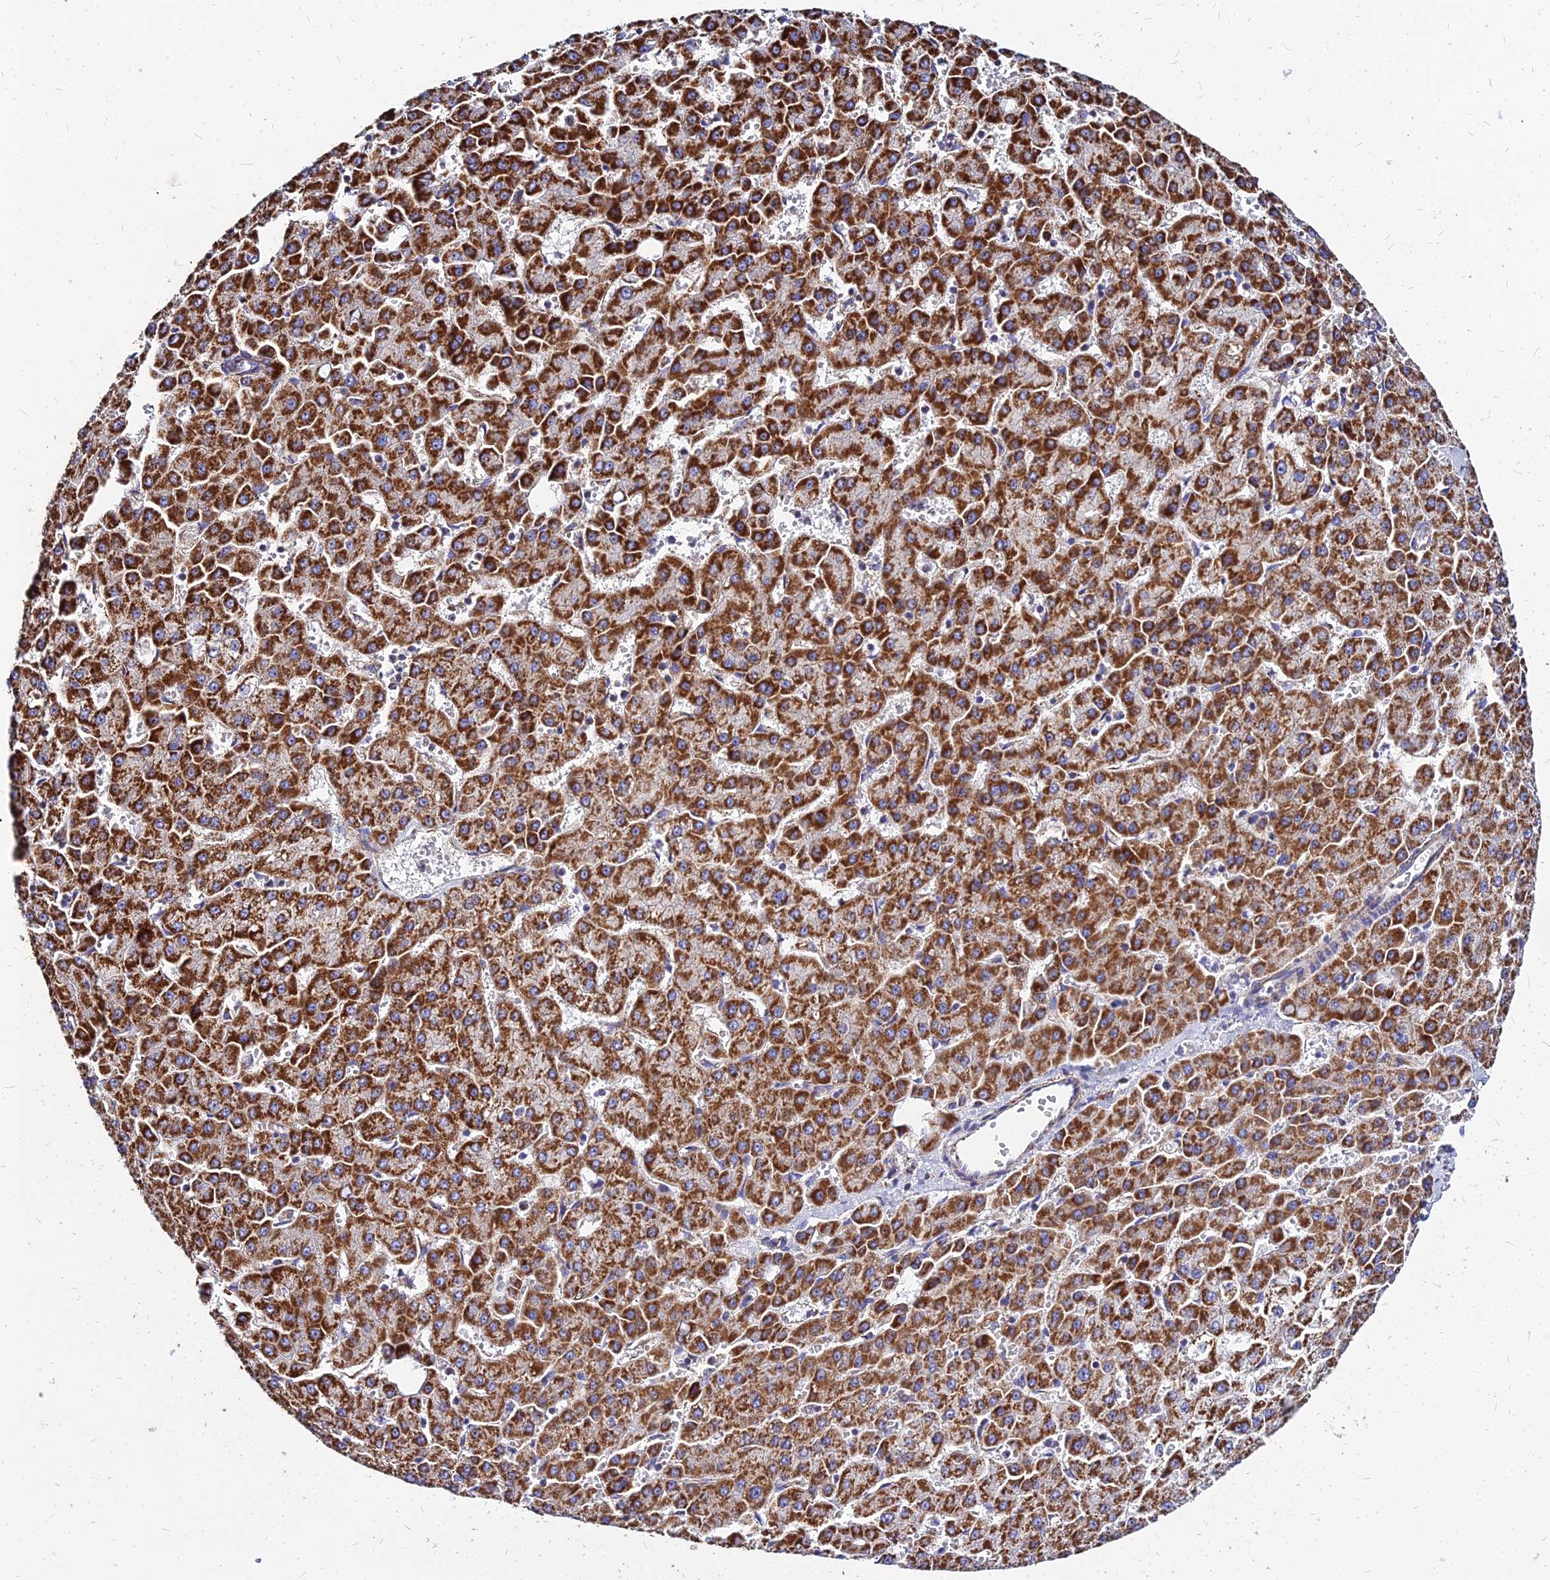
{"staining": {"intensity": "strong", "quantity": ">75%", "location": "cytoplasmic/membranous"}, "tissue": "liver cancer", "cell_type": "Tumor cells", "image_type": "cancer", "snomed": [{"axis": "morphology", "description": "Carcinoma, Hepatocellular, NOS"}, {"axis": "topography", "description": "Liver"}], "caption": "Protein expression analysis of hepatocellular carcinoma (liver) reveals strong cytoplasmic/membranous positivity in approximately >75% of tumor cells. Using DAB (brown) and hematoxylin (blue) stains, captured at high magnification using brightfield microscopy.", "gene": "DLD", "patient": {"sex": "male", "age": 47}}